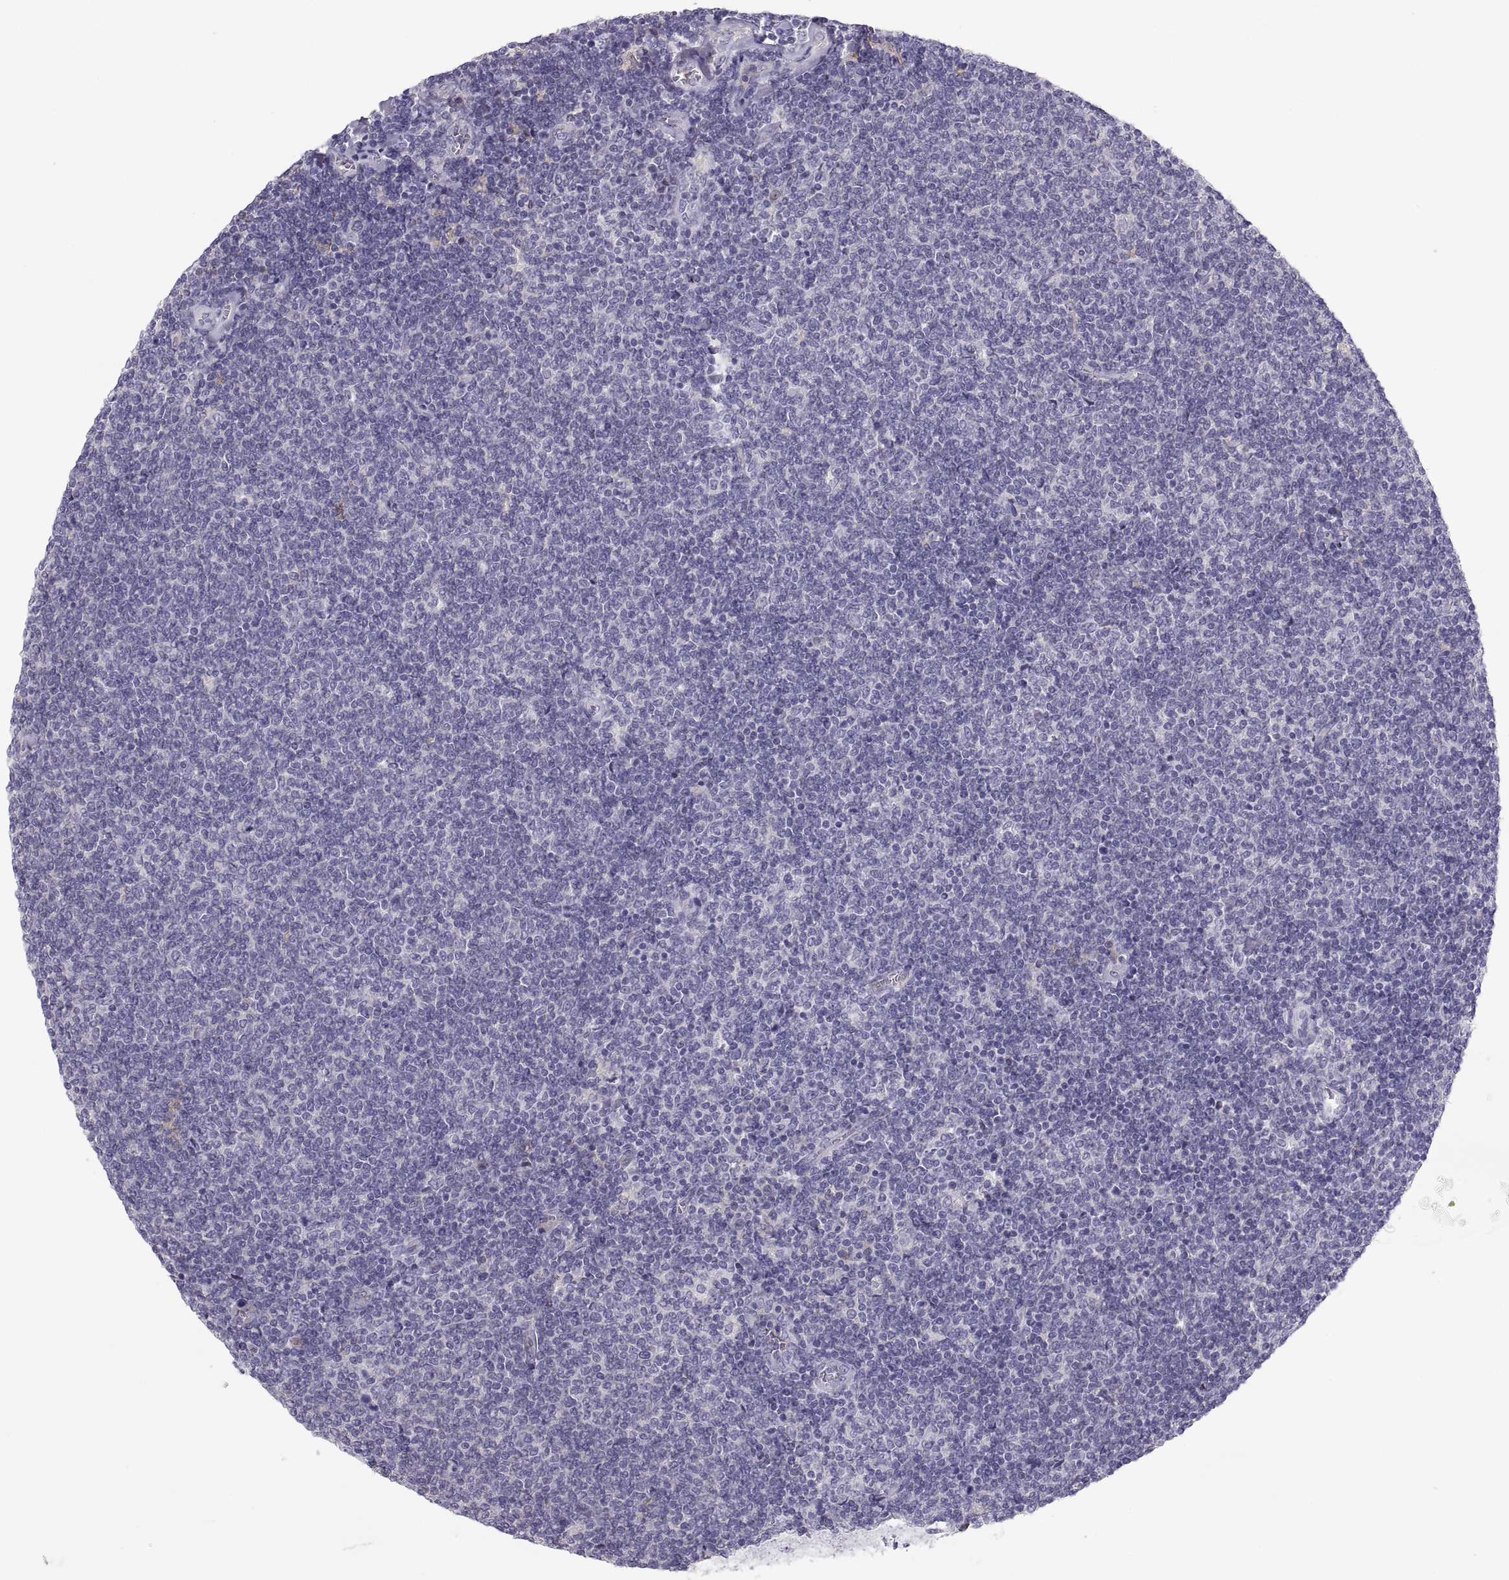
{"staining": {"intensity": "negative", "quantity": "none", "location": "none"}, "tissue": "lymphoma", "cell_type": "Tumor cells", "image_type": "cancer", "snomed": [{"axis": "morphology", "description": "Malignant lymphoma, non-Hodgkin's type, Low grade"}, {"axis": "topography", "description": "Lymph node"}], "caption": "Immunohistochemical staining of lymphoma reveals no significant staining in tumor cells.", "gene": "MAGEB2", "patient": {"sex": "male", "age": 52}}